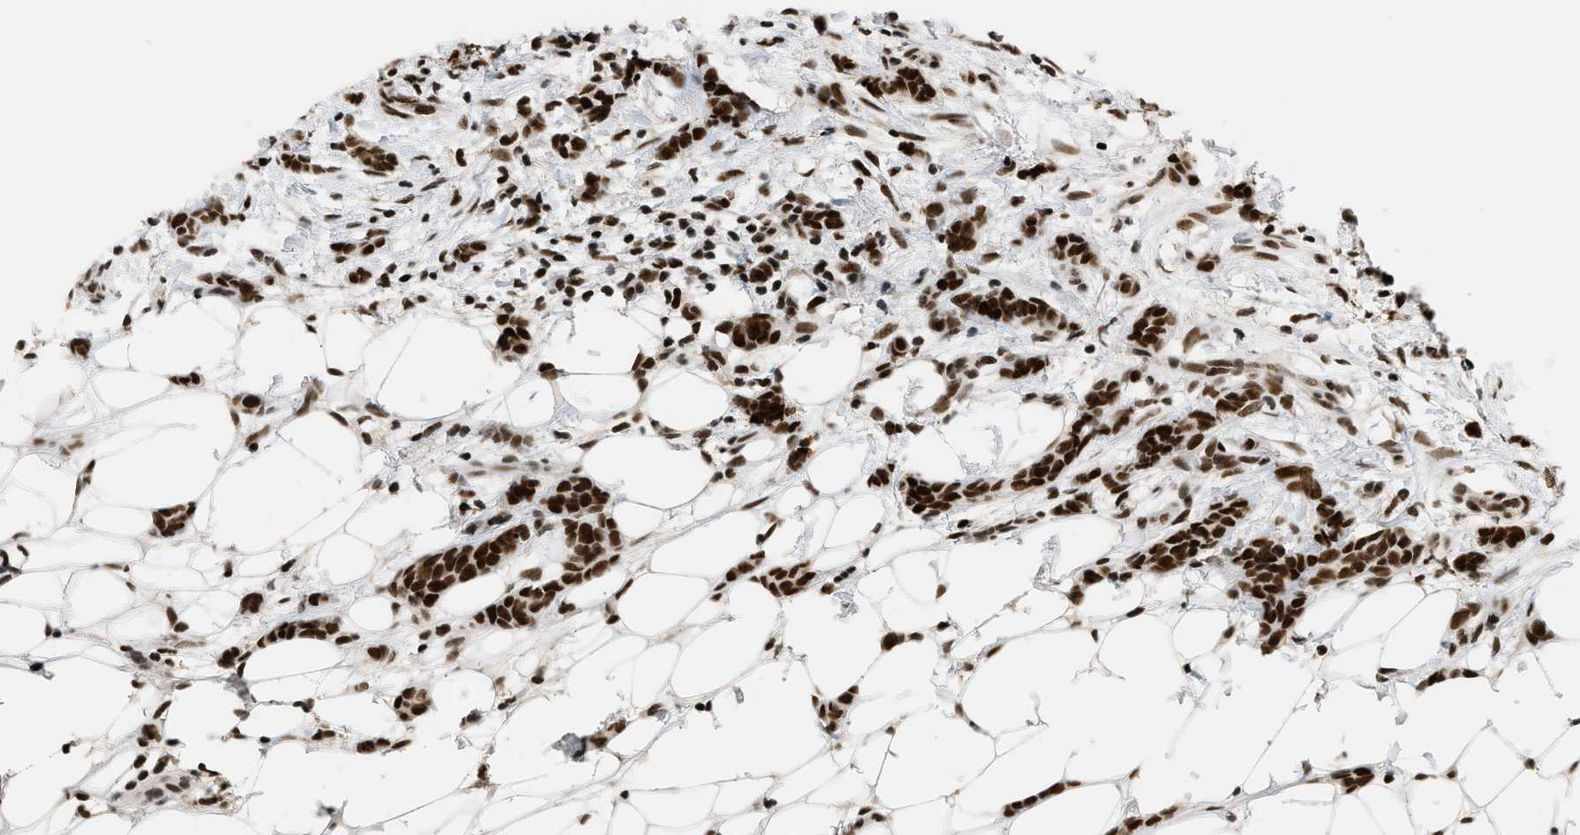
{"staining": {"intensity": "strong", "quantity": ">75%", "location": "nuclear"}, "tissue": "breast cancer", "cell_type": "Tumor cells", "image_type": "cancer", "snomed": [{"axis": "morphology", "description": "Lobular carcinoma"}, {"axis": "topography", "description": "Skin"}, {"axis": "topography", "description": "Breast"}], "caption": "There is high levels of strong nuclear staining in tumor cells of breast lobular carcinoma, as demonstrated by immunohistochemical staining (brown color).", "gene": "SMARCB1", "patient": {"sex": "female", "age": 46}}